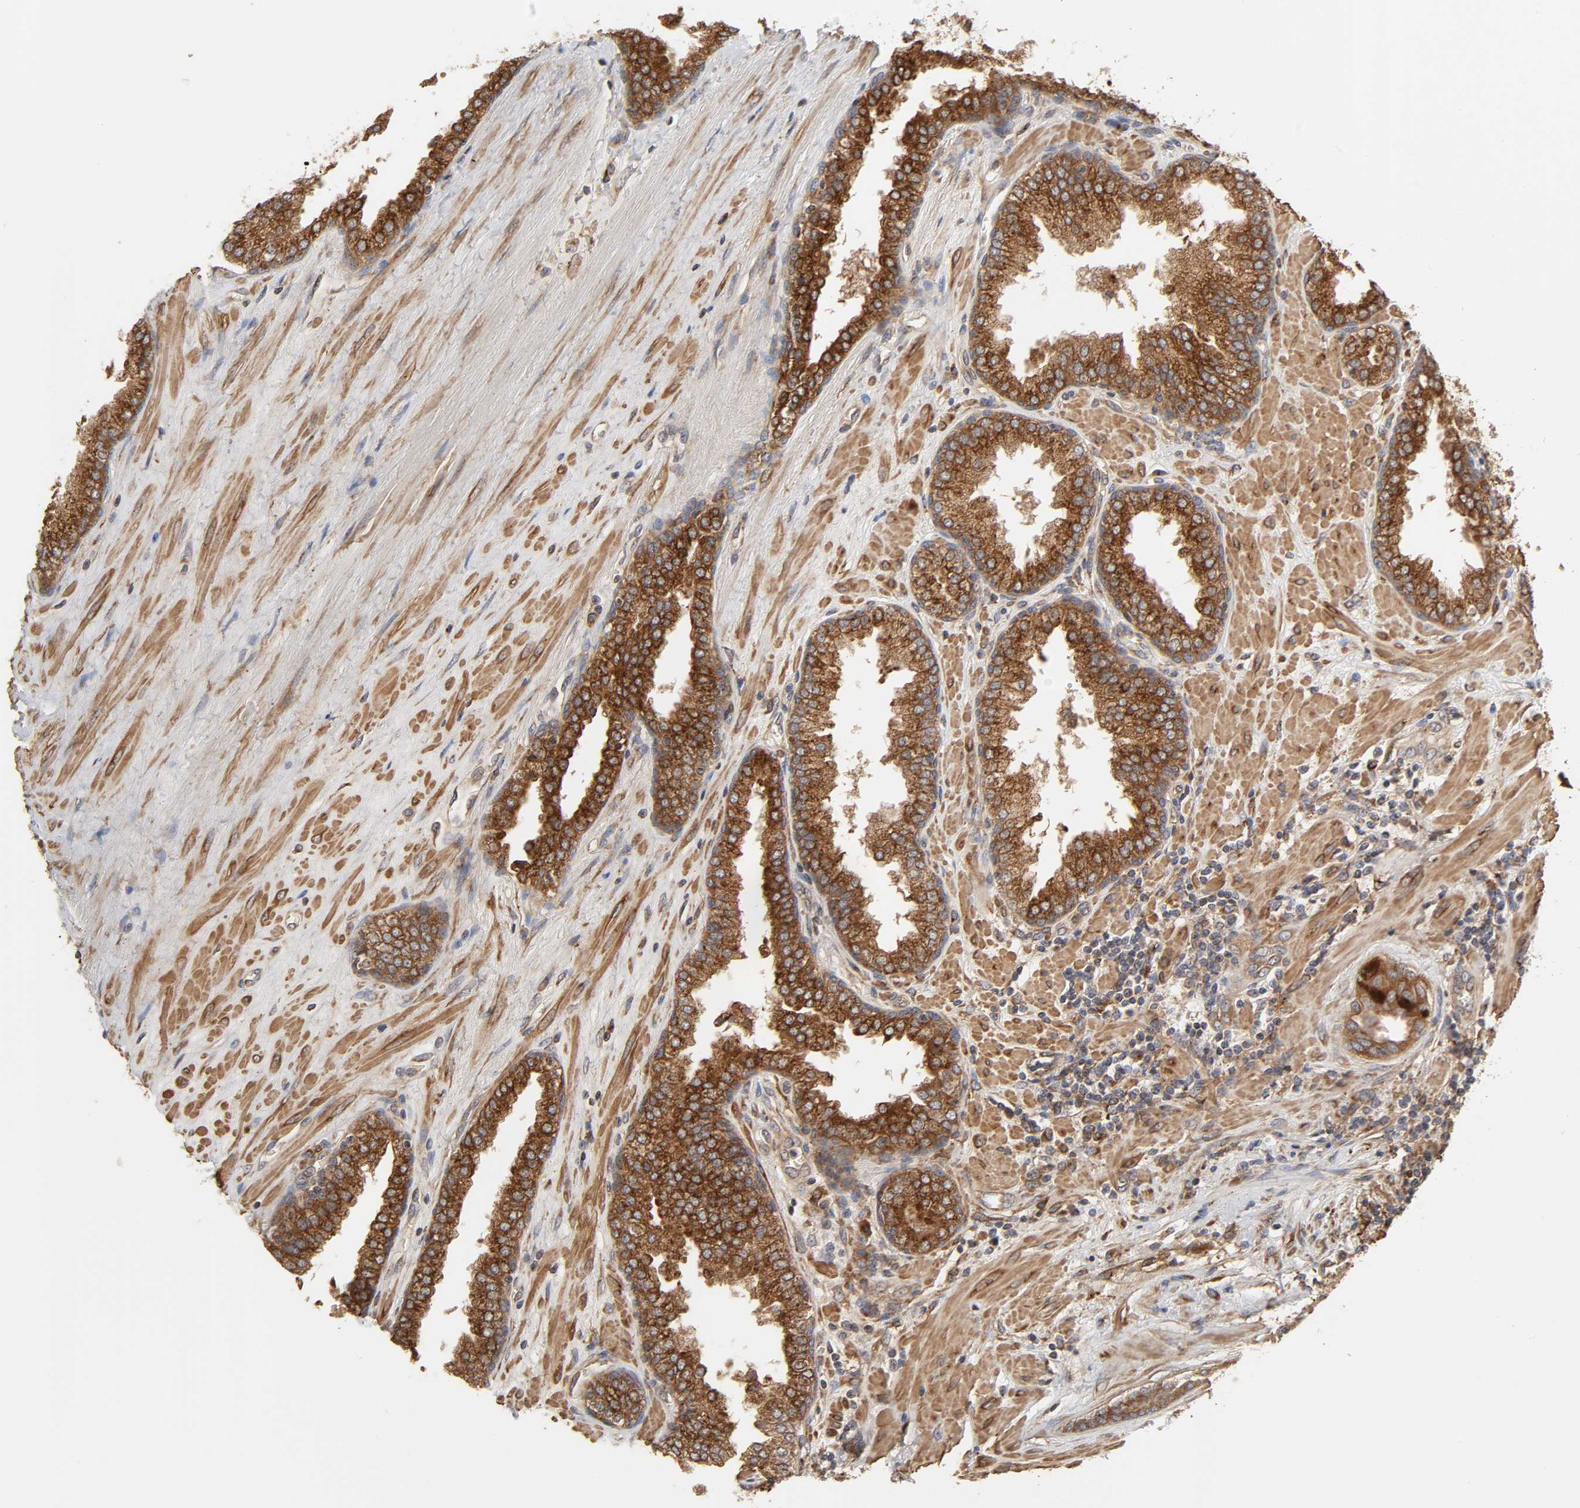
{"staining": {"intensity": "strong", "quantity": ">75%", "location": "cytoplasmic/membranous"}, "tissue": "prostate", "cell_type": "Glandular cells", "image_type": "normal", "snomed": [{"axis": "morphology", "description": "Normal tissue, NOS"}, {"axis": "topography", "description": "Prostate"}], "caption": "The photomicrograph shows a brown stain indicating the presence of a protein in the cytoplasmic/membranous of glandular cells in prostate. The staining is performed using DAB (3,3'-diaminobenzidine) brown chromogen to label protein expression. The nuclei are counter-stained blue using hematoxylin.", "gene": "GNPTG", "patient": {"sex": "male", "age": 51}}